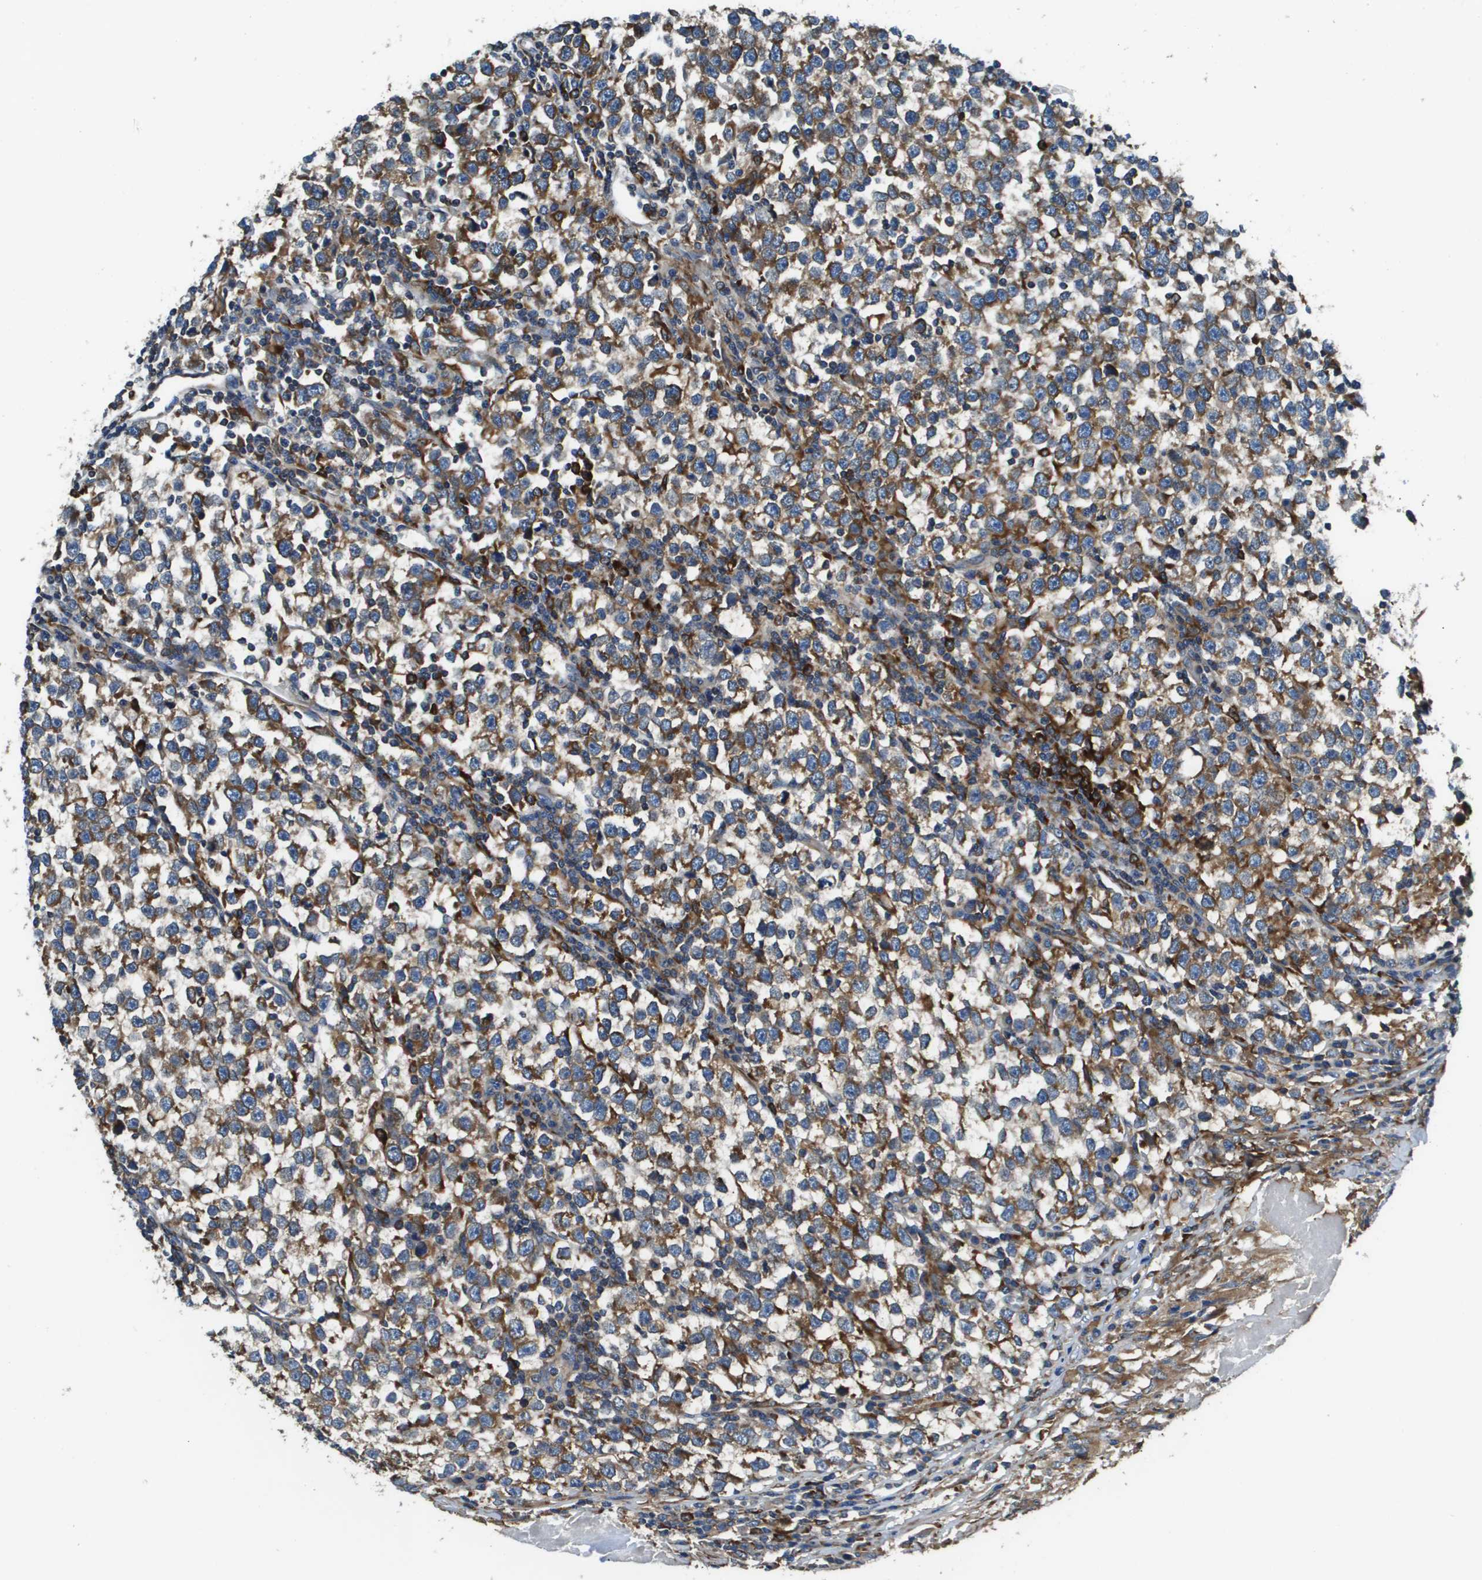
{"staining": {"intensity": "moderate", "quantity": ">75%", "location": "cytoplasmic/membranous"}, "tissue": "testis cancer", "cell_type": "Tumor cells", "image_type": "cancer", "snomed": [{"axis": "morphology", "description": "Normal tissue, NOS"}, {"axis": "morphology", "description": "Seminoma, NOS"}, {"axis": "topography", "description": "Testis"}], "caption": "DAB (3,3'-diaminobenzidine) immunohistochemical staining of testis seminoma shows moderate cytoplasmic/membranous protein staining in about >75% of tumor cells. The staining was performed using DAB (3,3'-diaminobenzidine), with brown indicating positive protein expression. Nuclei are stained blue with hematoxylin.", "gene": "CNPY3", "patient": {"sex": "male", "age": 43}}